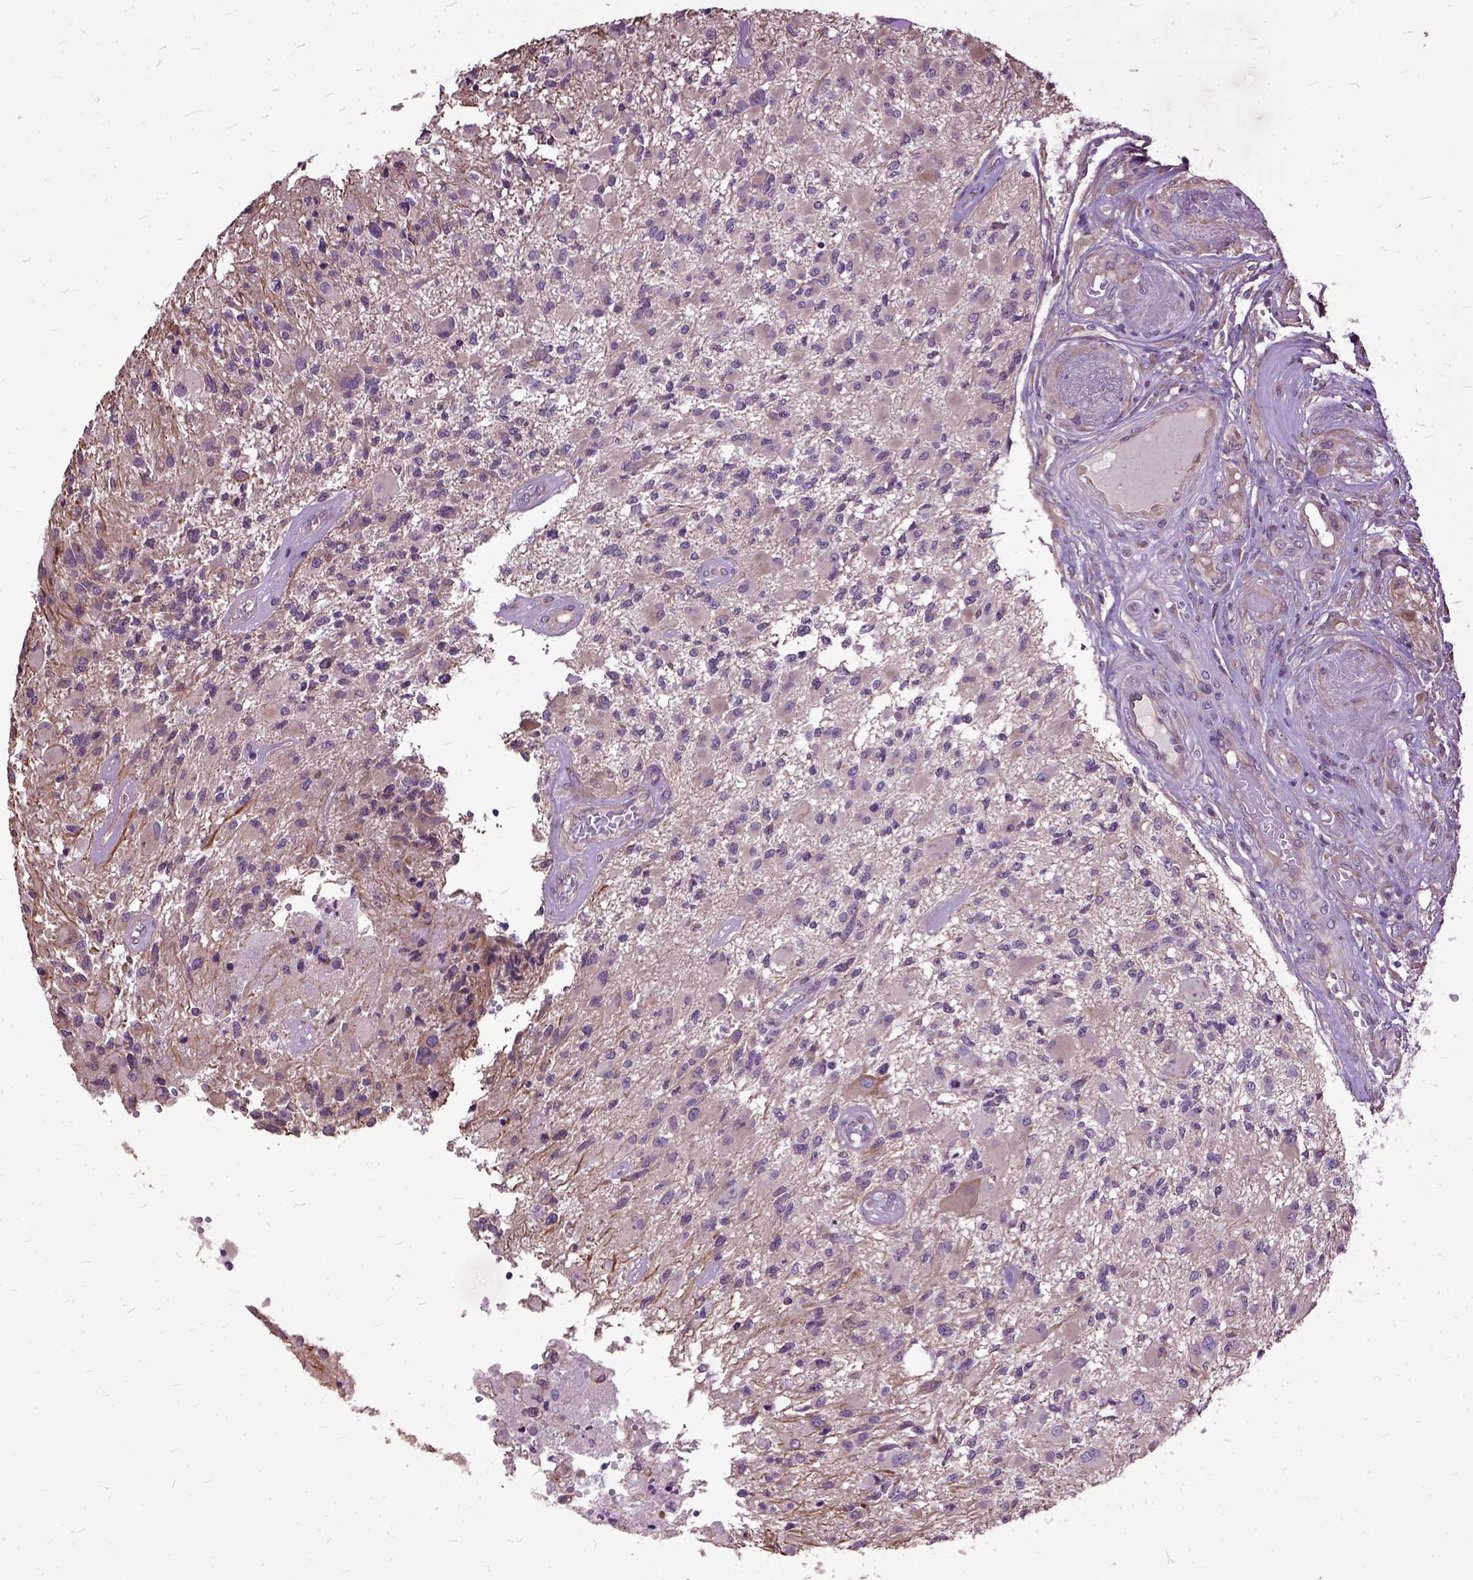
{"staining": {"intensity": "negative", "quantity": "none", "location": "none"}, "tissue": "glioma", "cell_type": "Tumor cells", "image_type": "cancer", "snomed": [{"axis": "morphology", "description": "Glioma, malignant, High grade"}, {"axis": "topography", "description": "Brain"}], "caption": "DAB (3,3'-diaminobenzidine) immunohistochemical staining of malignant glioma (high-grade) exhibits no significant positivity in tumor cells. (Stains: DAB (3,3'-diaminobenzidine) immunohistochemistry (IHC) with hematoxylin counter stain, Microscopy: brightfield microscopy at high magnification).", "gene": "AREG", "patient": {"sex": "female", "age": 63}}